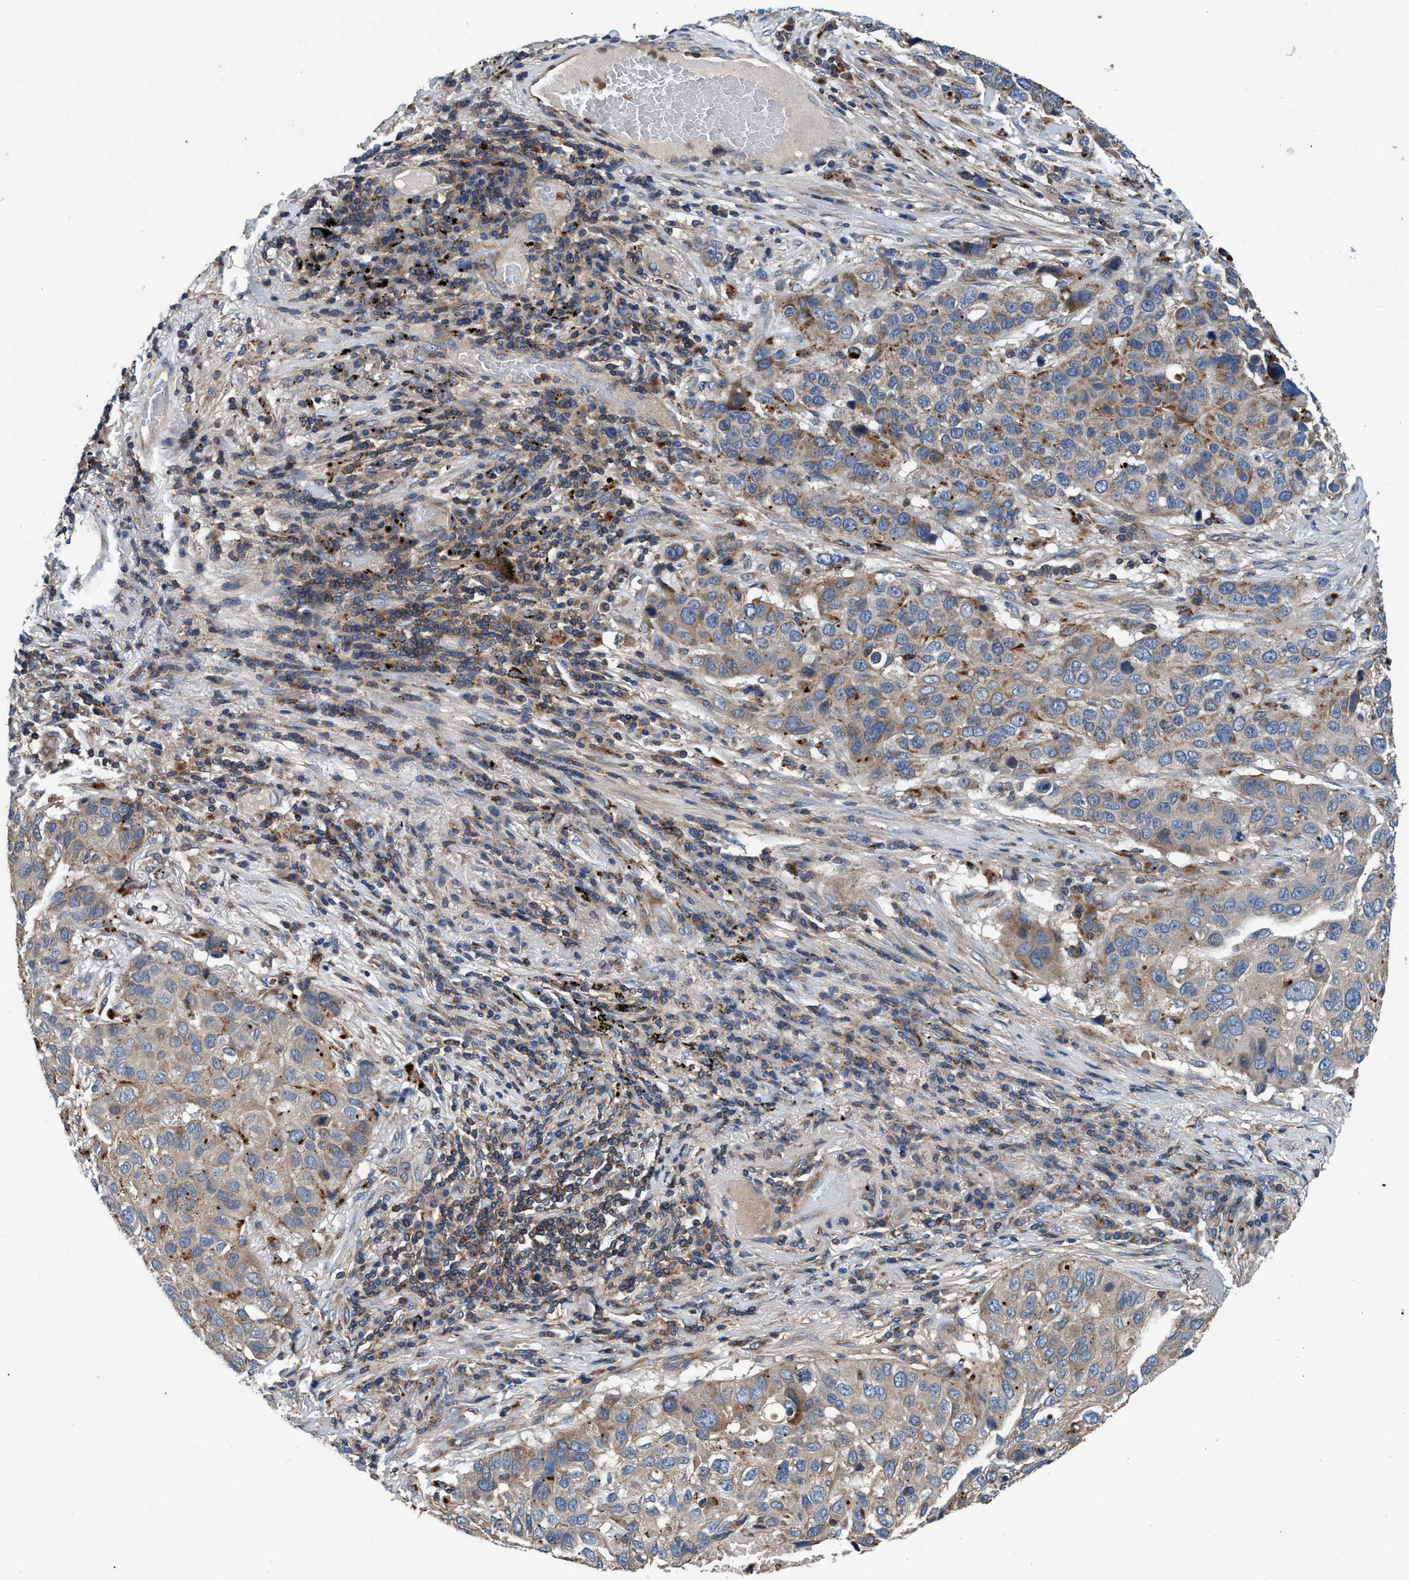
{"staining": {"intensity": "moderate", "quantity": "<25%", "location": "cytoplasmic/membranous"}, "tissue": "lung cancer", "cell_type": "Tumor cells", "image_type": "cancer", "snomed": [{"axis": "morphology", "description": "Squamous cell carcinoma, NOS"}, {"axis": "topography", "description": "Lung"}], "caption": "Lung cancer (squamous cell carcinoma) was stained to show a protein in brown. There is low levels of moderate cytoplasmic/membranous positivity in approximately <25% of tumor cells.", "gene": "ENDOG", "patient": {"sex": "male", "age": 57}}